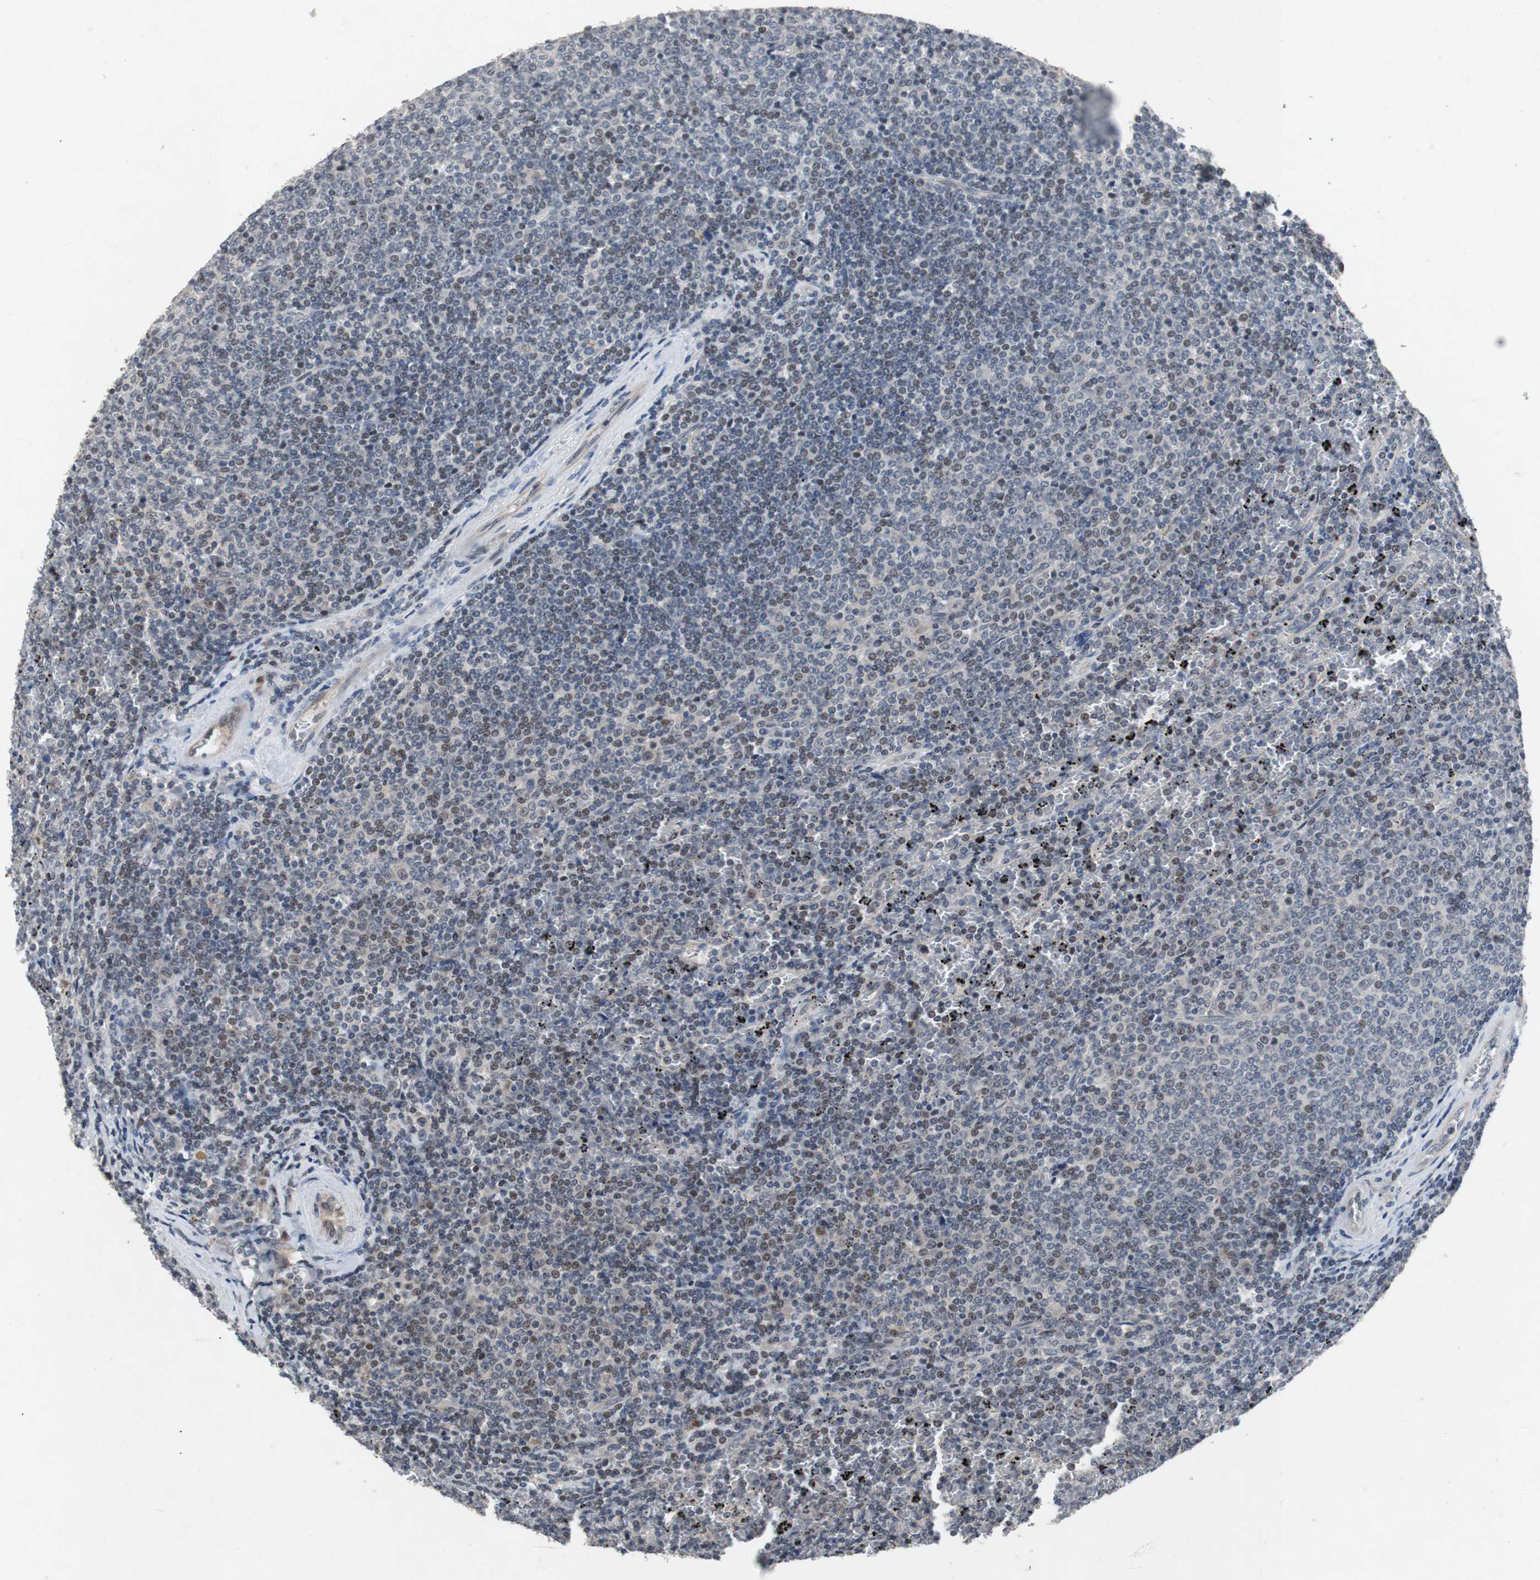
{"staining": {"intensity": "weak", "quantity": "25%-75%", "location": "nuclear"}, "tissue": "lymphoma", "cell_type": "Tumor cells", "image_type": "cancer", "snomed": [{"axis": "morphology", "description": "Malignant lymphoma, non-Hodgkin's type, Low grade"}, {"axis": "topography", "description": "Spleen"}], "caption": "The photomicrograph displays staining of low-grade malignant lymphoma, non-Hodgkin's type, revealing weak nuclear protein expression (brown color) within tumor cells.", "gene": "TP63", "patient": {"sex": "female", "age": 77}}